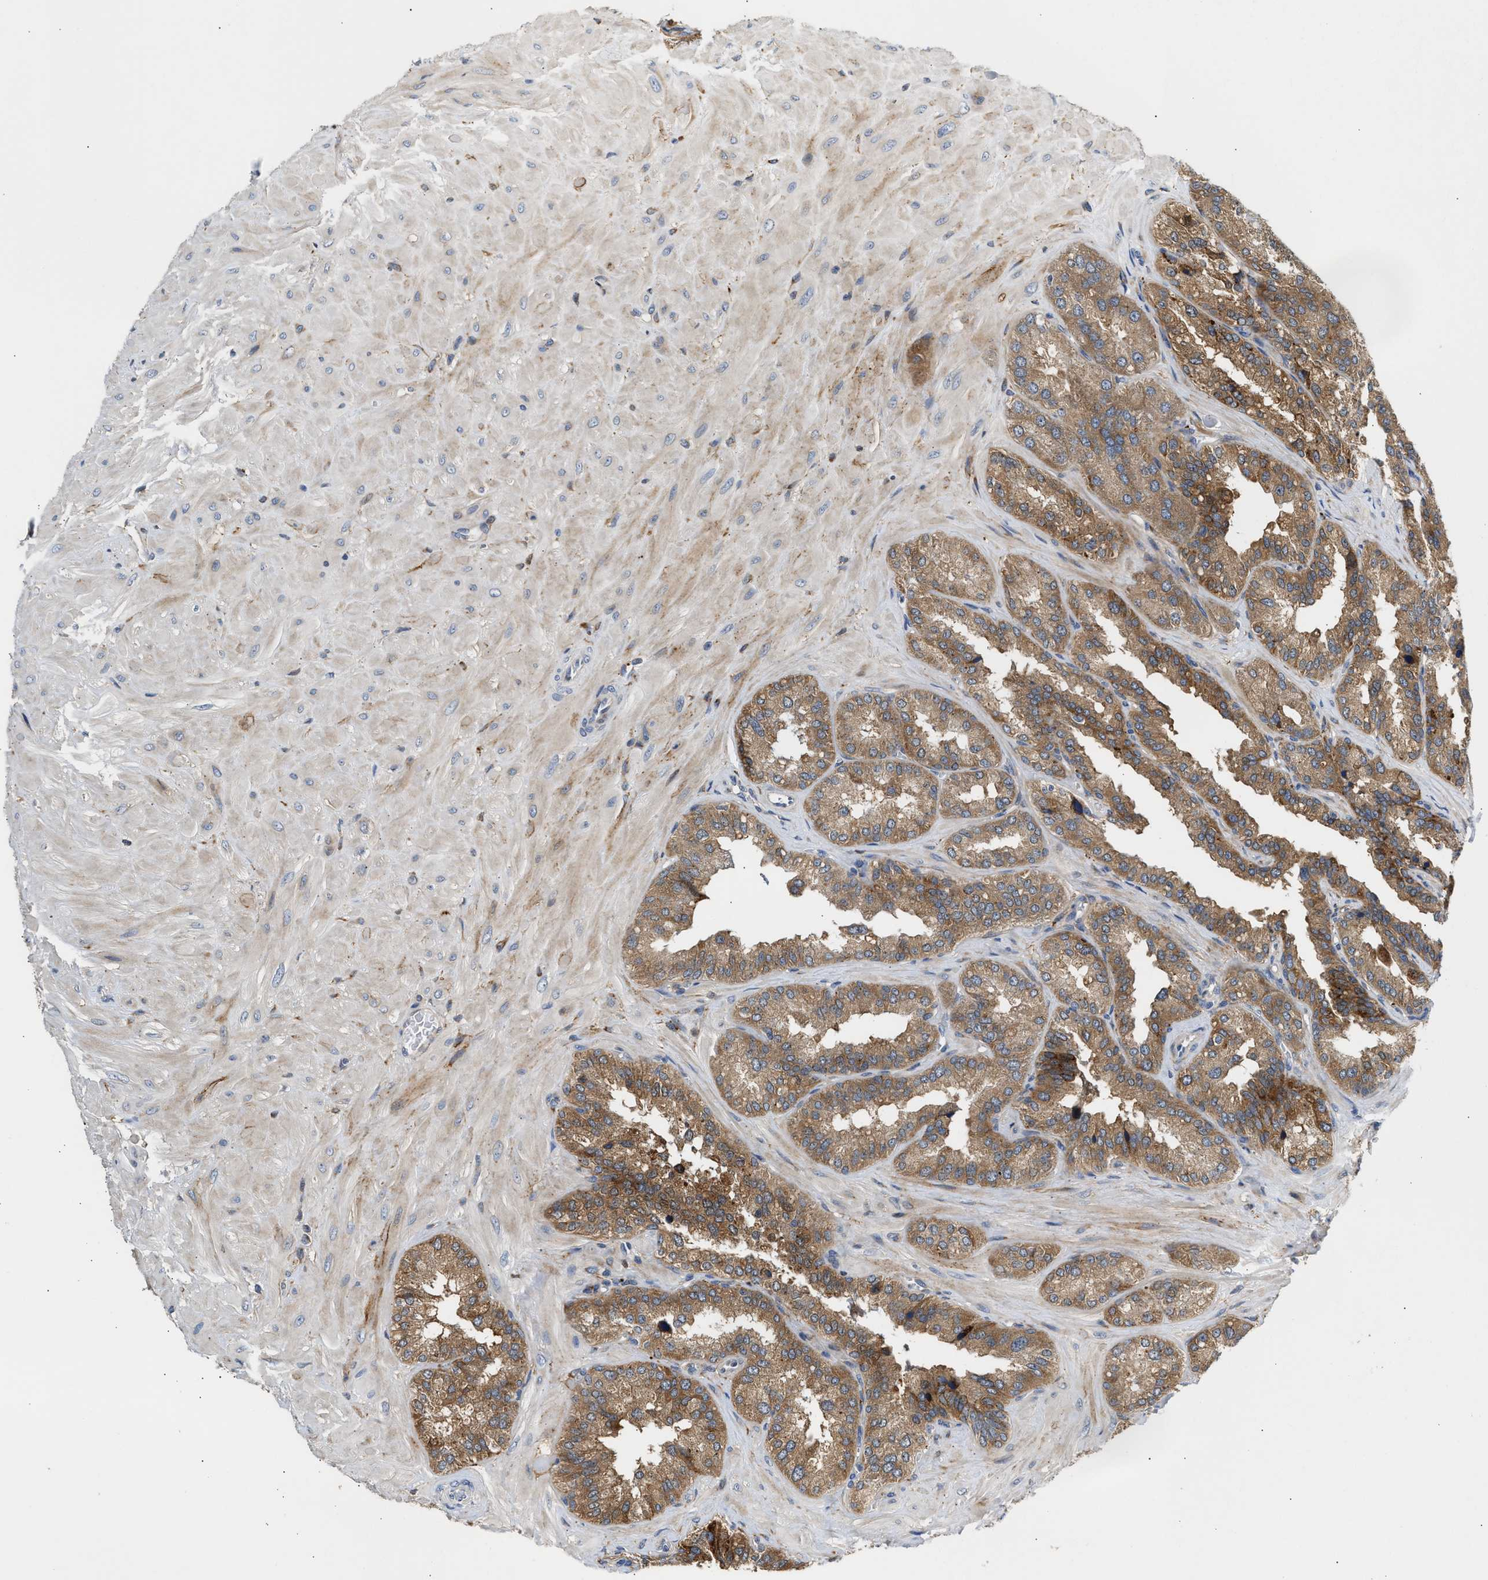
{"staining": {"intensity": "strong", "quantity": ">75%", "location": "cytoplasmic/membranous"}, "tissue": "seminal vesicle", "cell_type": "Glandular cells", "image_type": "normal", "snomed": [{"axis": "morphology", "description": "Normal tissue, NOS"}, {"axis": "topography", "description": "Prostate"}, {"axis": "topography", "description": "Seminal veicle"}], "caption": "The photomicrograph exhibits immunohistochemical staining of unremarkable seminal vesicle. There is strong cytoplasmic/membranous positivity is present in approximately >75% of glandular cells.", "gene": "AMZ1", "patient": {"sex": "male", "age": 51}}